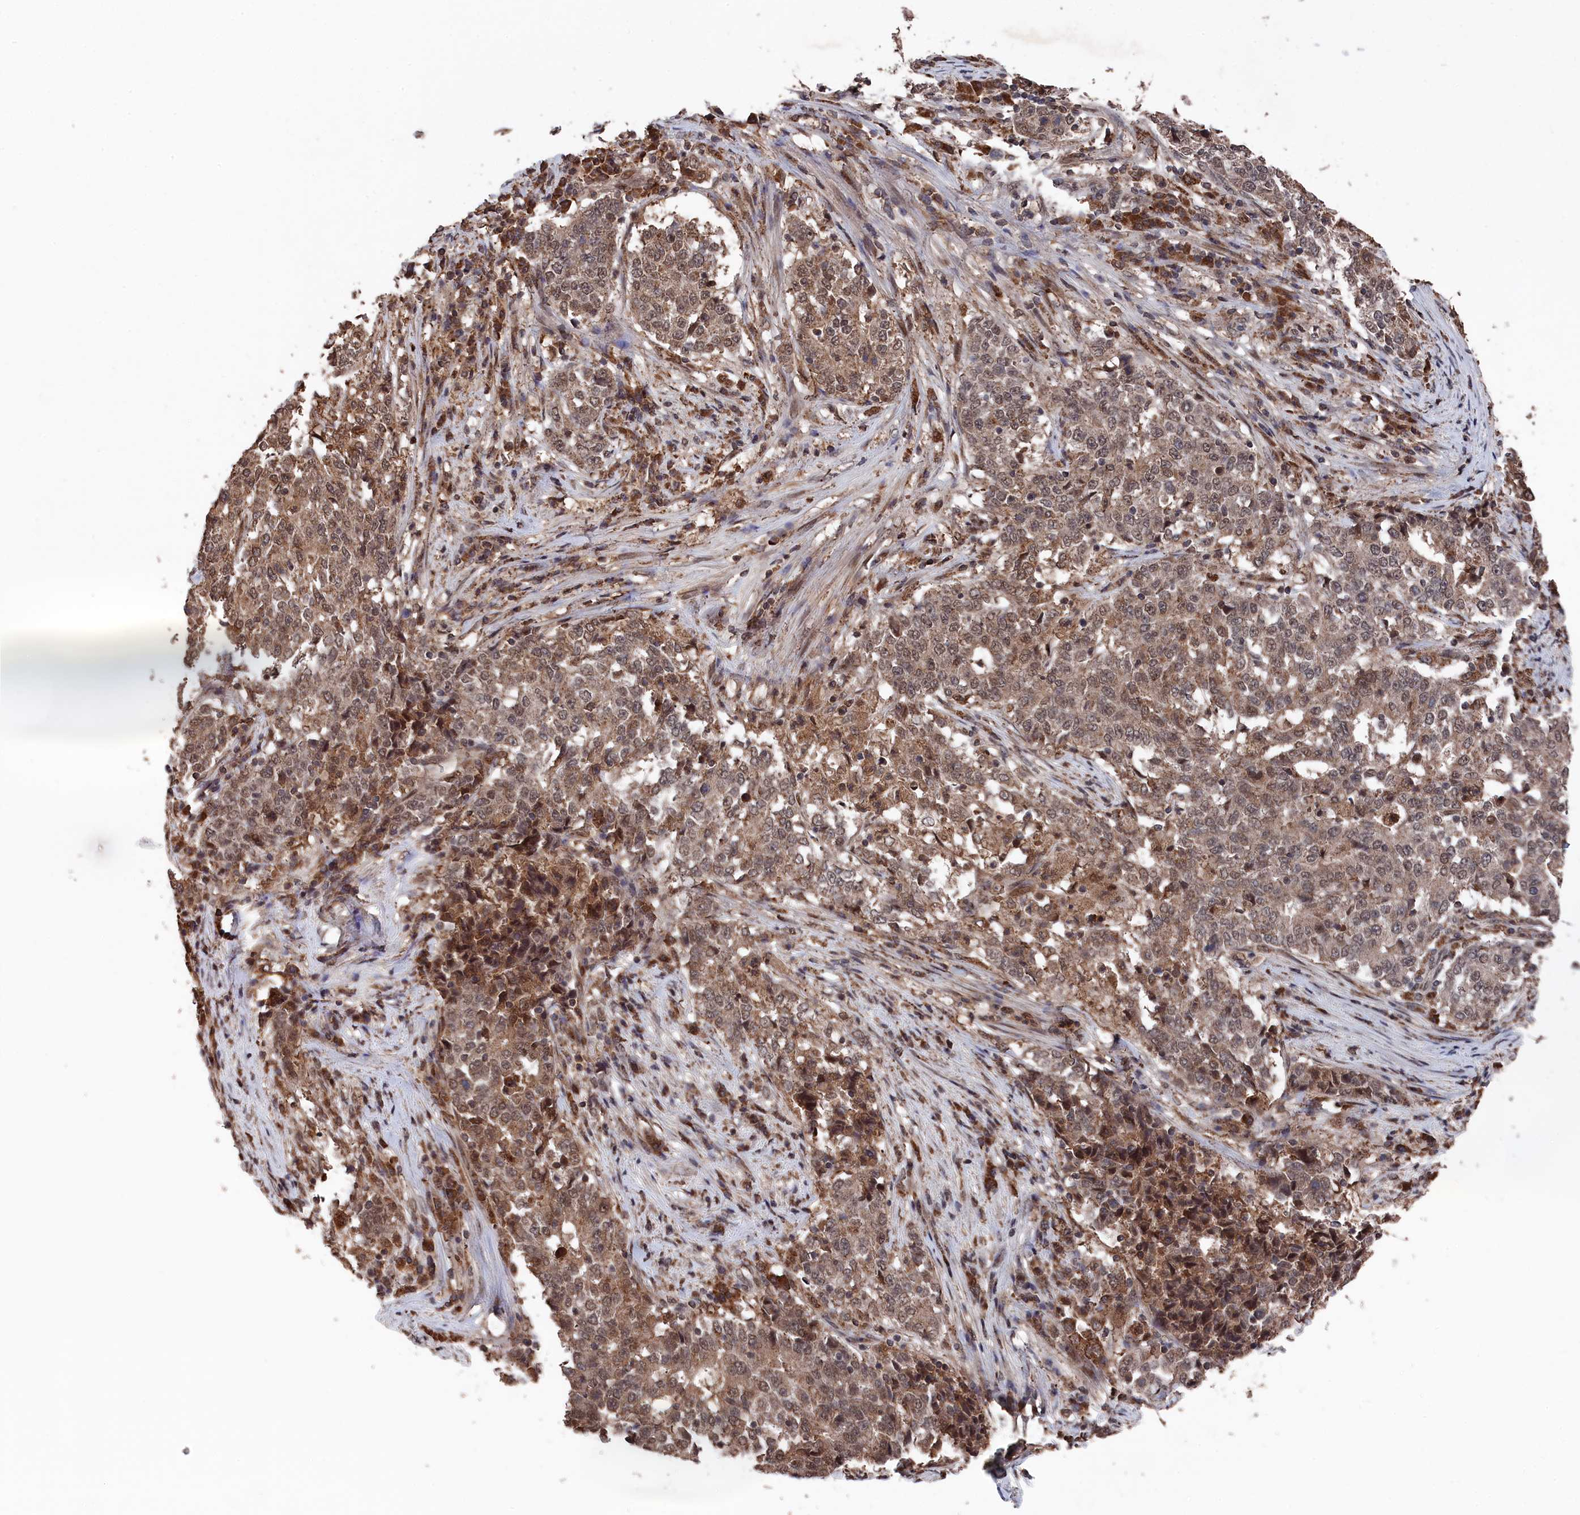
{"staining": {"intensity": "moderate", "quantity": ">75%", "location": "cytoplasmic/membranous,nuclear"}, "tissue": "stomach cancer", "cell_type": "Tumor cells", "image_type": "cancer", "snomed": [{"axis": "morphology", "description": "Adenocarcinoma, NOS"}, {"axis": "topography", "description": "Stomach"}], "caption": "A high-resolution histopathology image shows IHC staining of stomach cancer (adenocarcinoma), which exhibits moderate cytoplasmic/membranous and nuclear positivity in approximately >75% of tumor cells. (Brightfield microscopy of DAB IHC at high magnification).", "gene": "CEACAM21", "patient": {"sex": "male", "age": 59}}